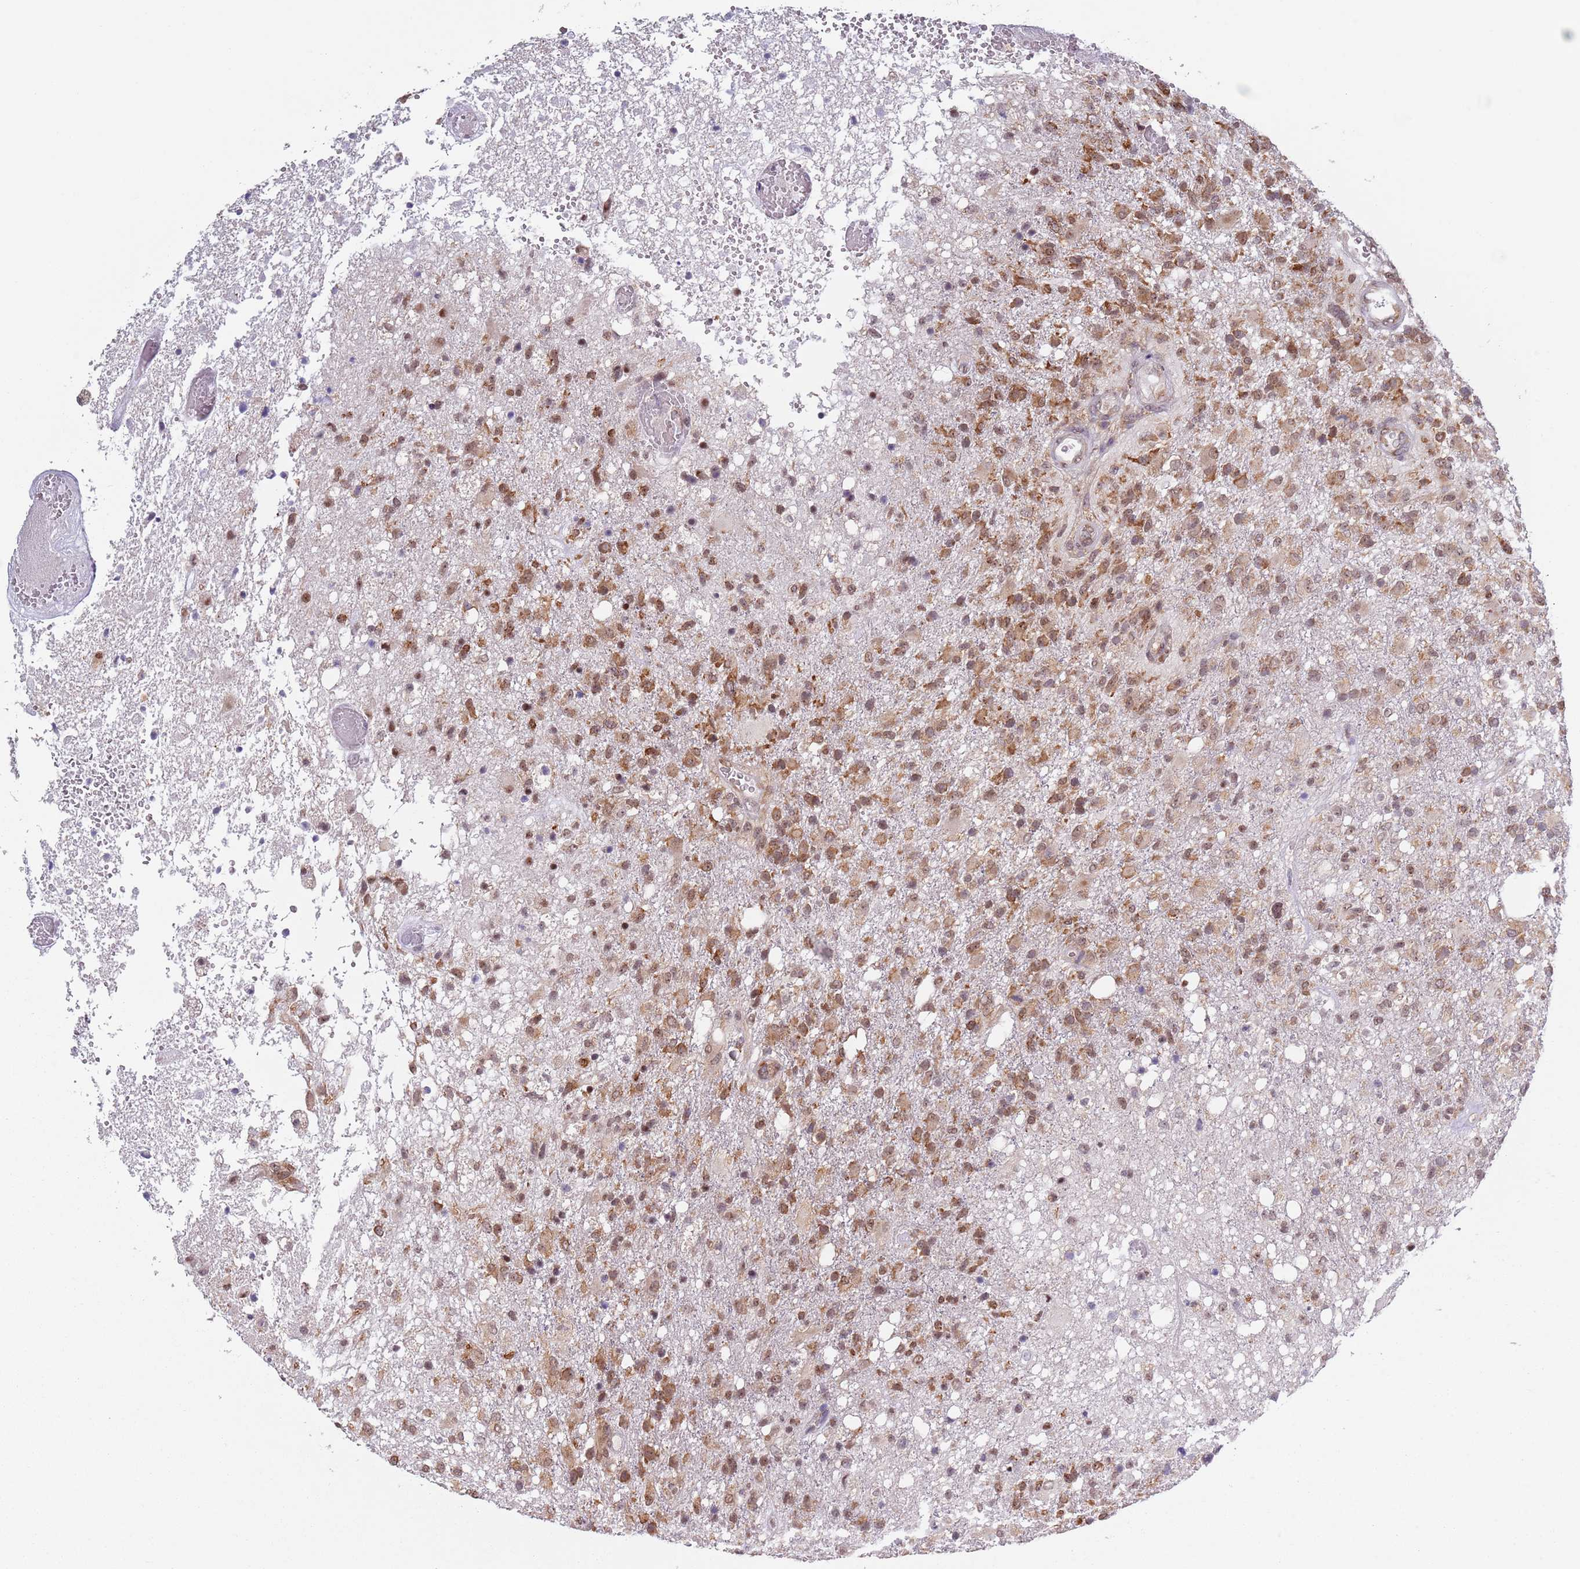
{"staining": {"intensity": "moderate", "quantity": ">75%", "location": "cytoplasmic/membranous,nuclear"}, "tissue": "glioma", "cell_type": "Tumor cells", "image_type": "cancer", "snomed": [{"axis": "morphology", "description": "Glioma, malignant, High grade"}, {"axis": "topography", "description": "Brain"}], "caption": "Immunohistochemical staining of malignant high-grade glioma shows medium levels of moderate cytoplasmic/membranous and nuclear protein positivity in approximately >75% of tumor cells. Nuclei are stained in blue.", "gene": "SLC25A32", "patient": {"sex": "female", "age": 74}}